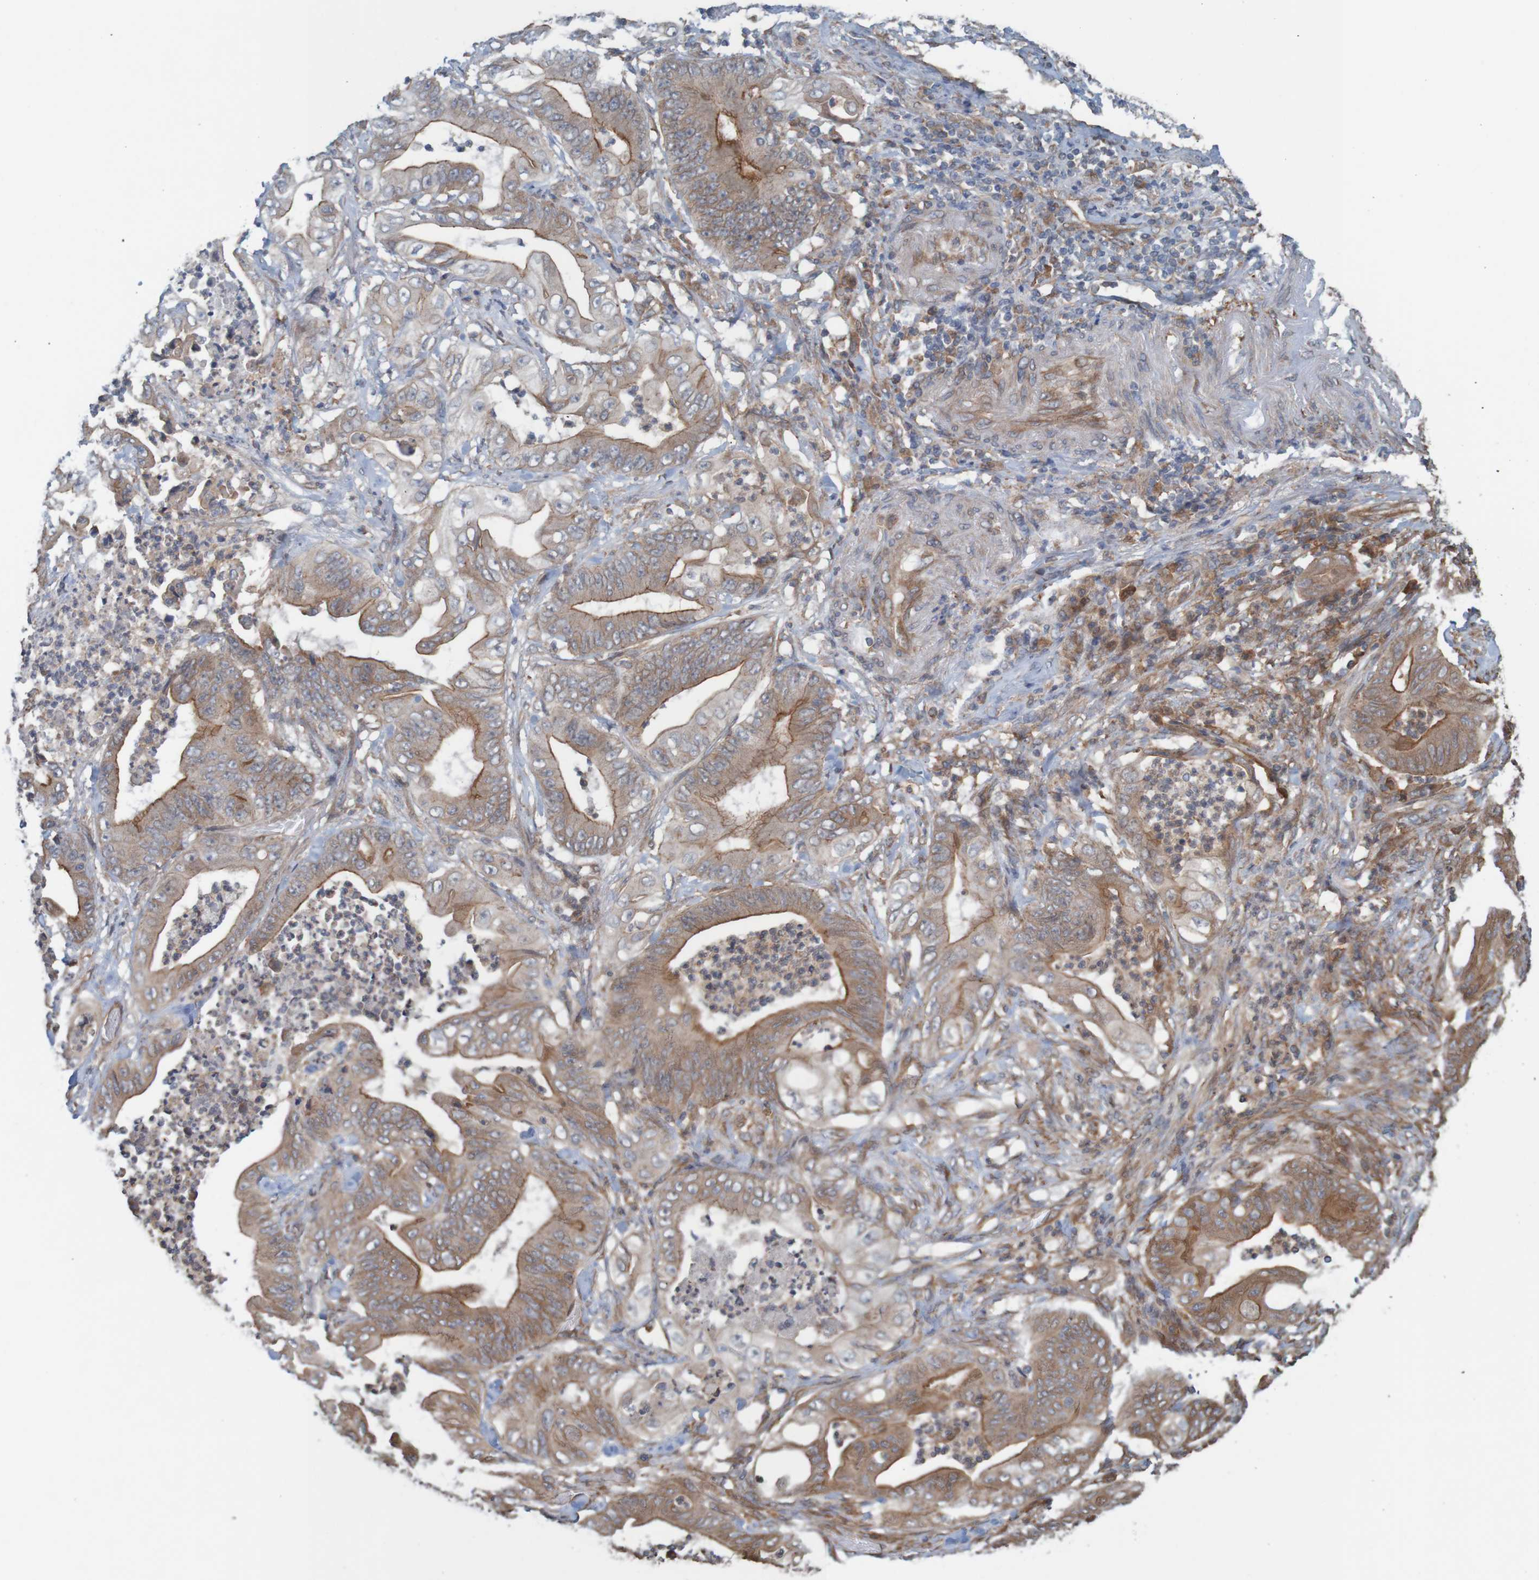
{"staining": {"intensity": "weak", "quantity": ">75%", "location": "cytoplasmic/membranous"}, "tissue": "stomach cancer", "cell_type": "Tumor cells", "image_type": "cancer", "snomed": [{"axis": "morphology", "description": "Adenocarcinoma, NOS"}, {"axis": "topography", "description": "Stomach"}], "caption": "The immunohistochemical stain shows weak cytoplasmic/membranous positivity in tumor cells of stomach adenocarcinoma tissue. Nuclei are stained in blue.", "gene": "ARHGEF11", "patient": {"sex": "female", "age": 73}}